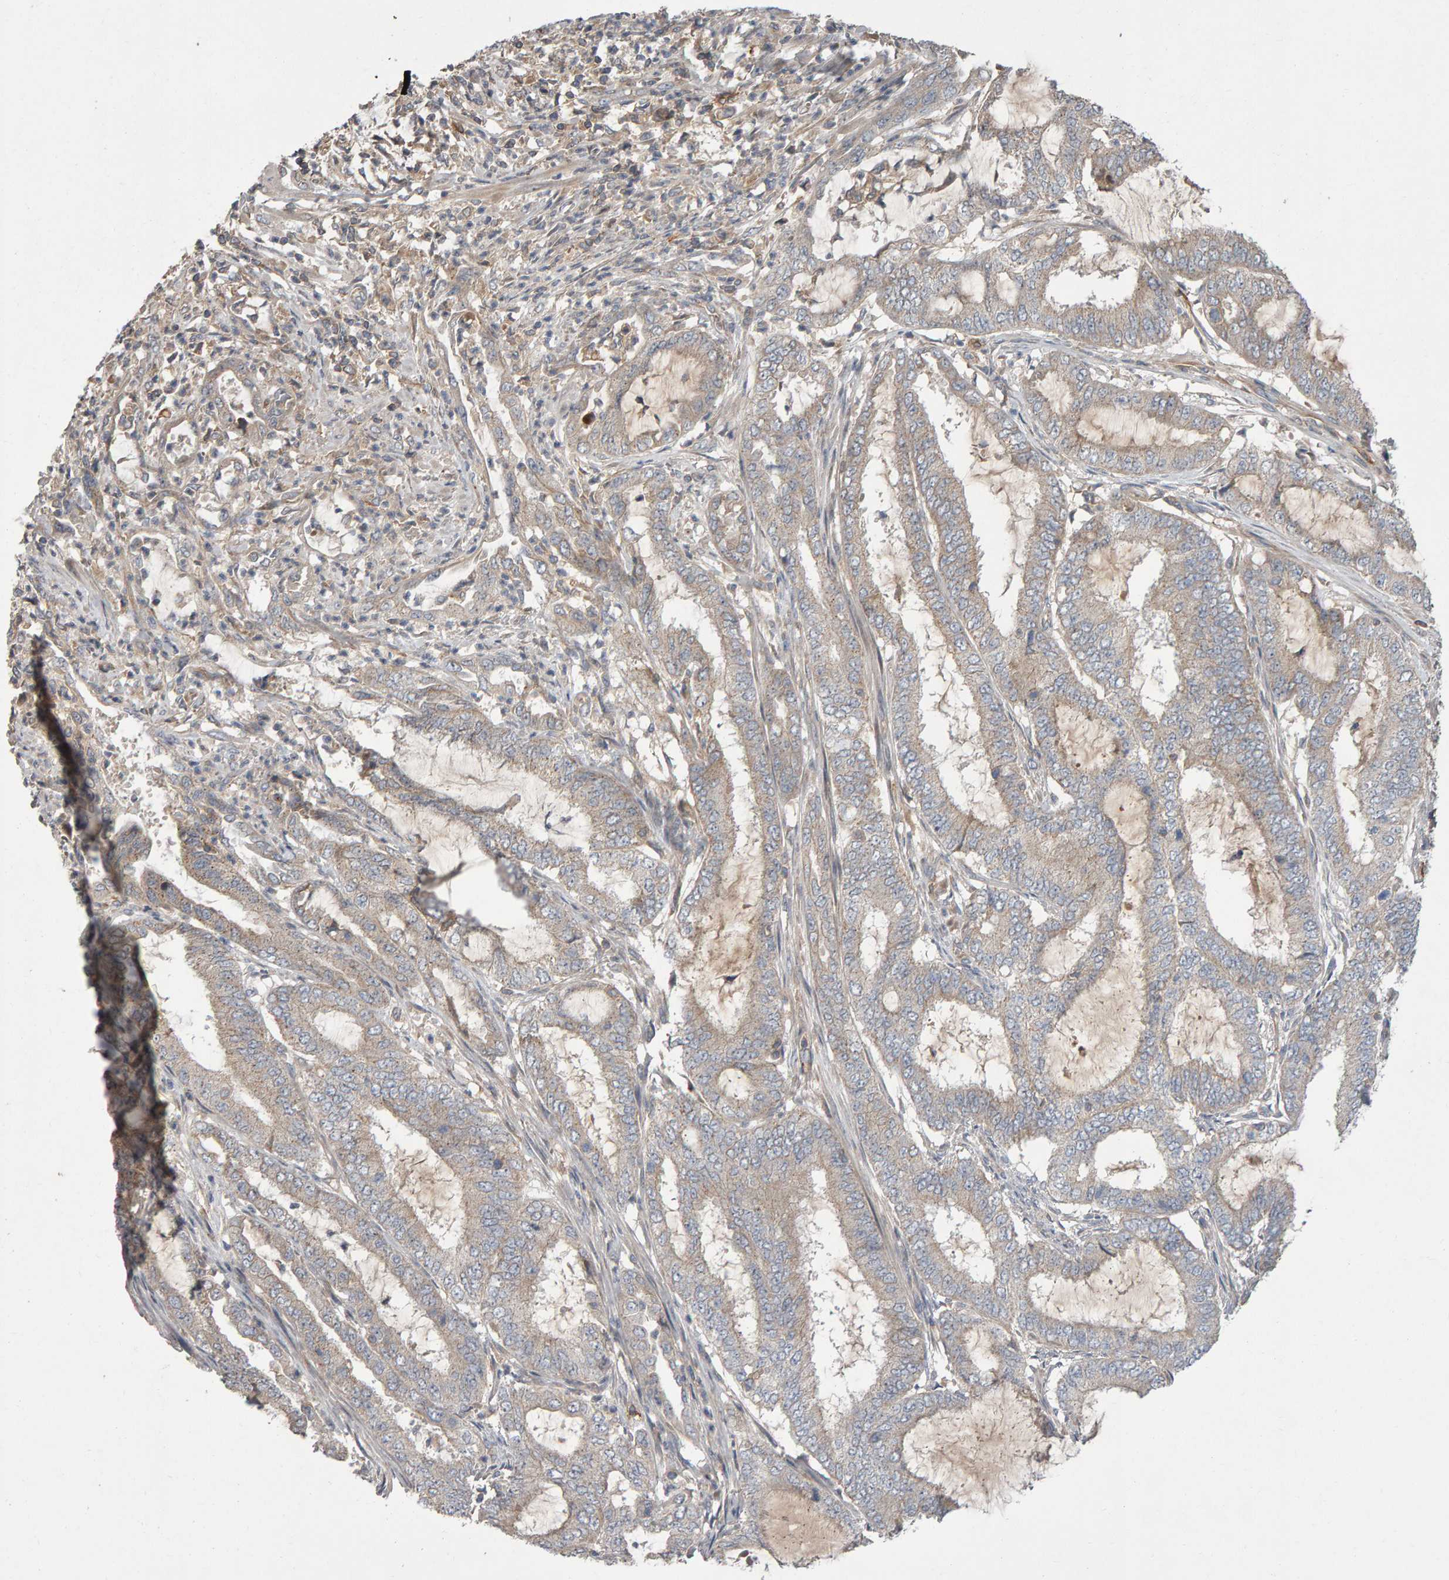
{"staining": {"intensity": "weak", "quantity": "<25%", "location": "cytoplasmic/membranous"}, "tissue": "endometrial cancer", "cell_type": "Tumor cells", "image_type": "cancer", "snomed": [{"axis": "morphology", "description": "Adenocarcinoma, NOS"}, {"axis": "topography", "description": "Endometrium"}], "caption": "The IHC histopathology image has no significant staining in tumor cells of endometrial cancer tissue.", "gene": "PGS1", "patient": {"sex": "female", "age": 51}}